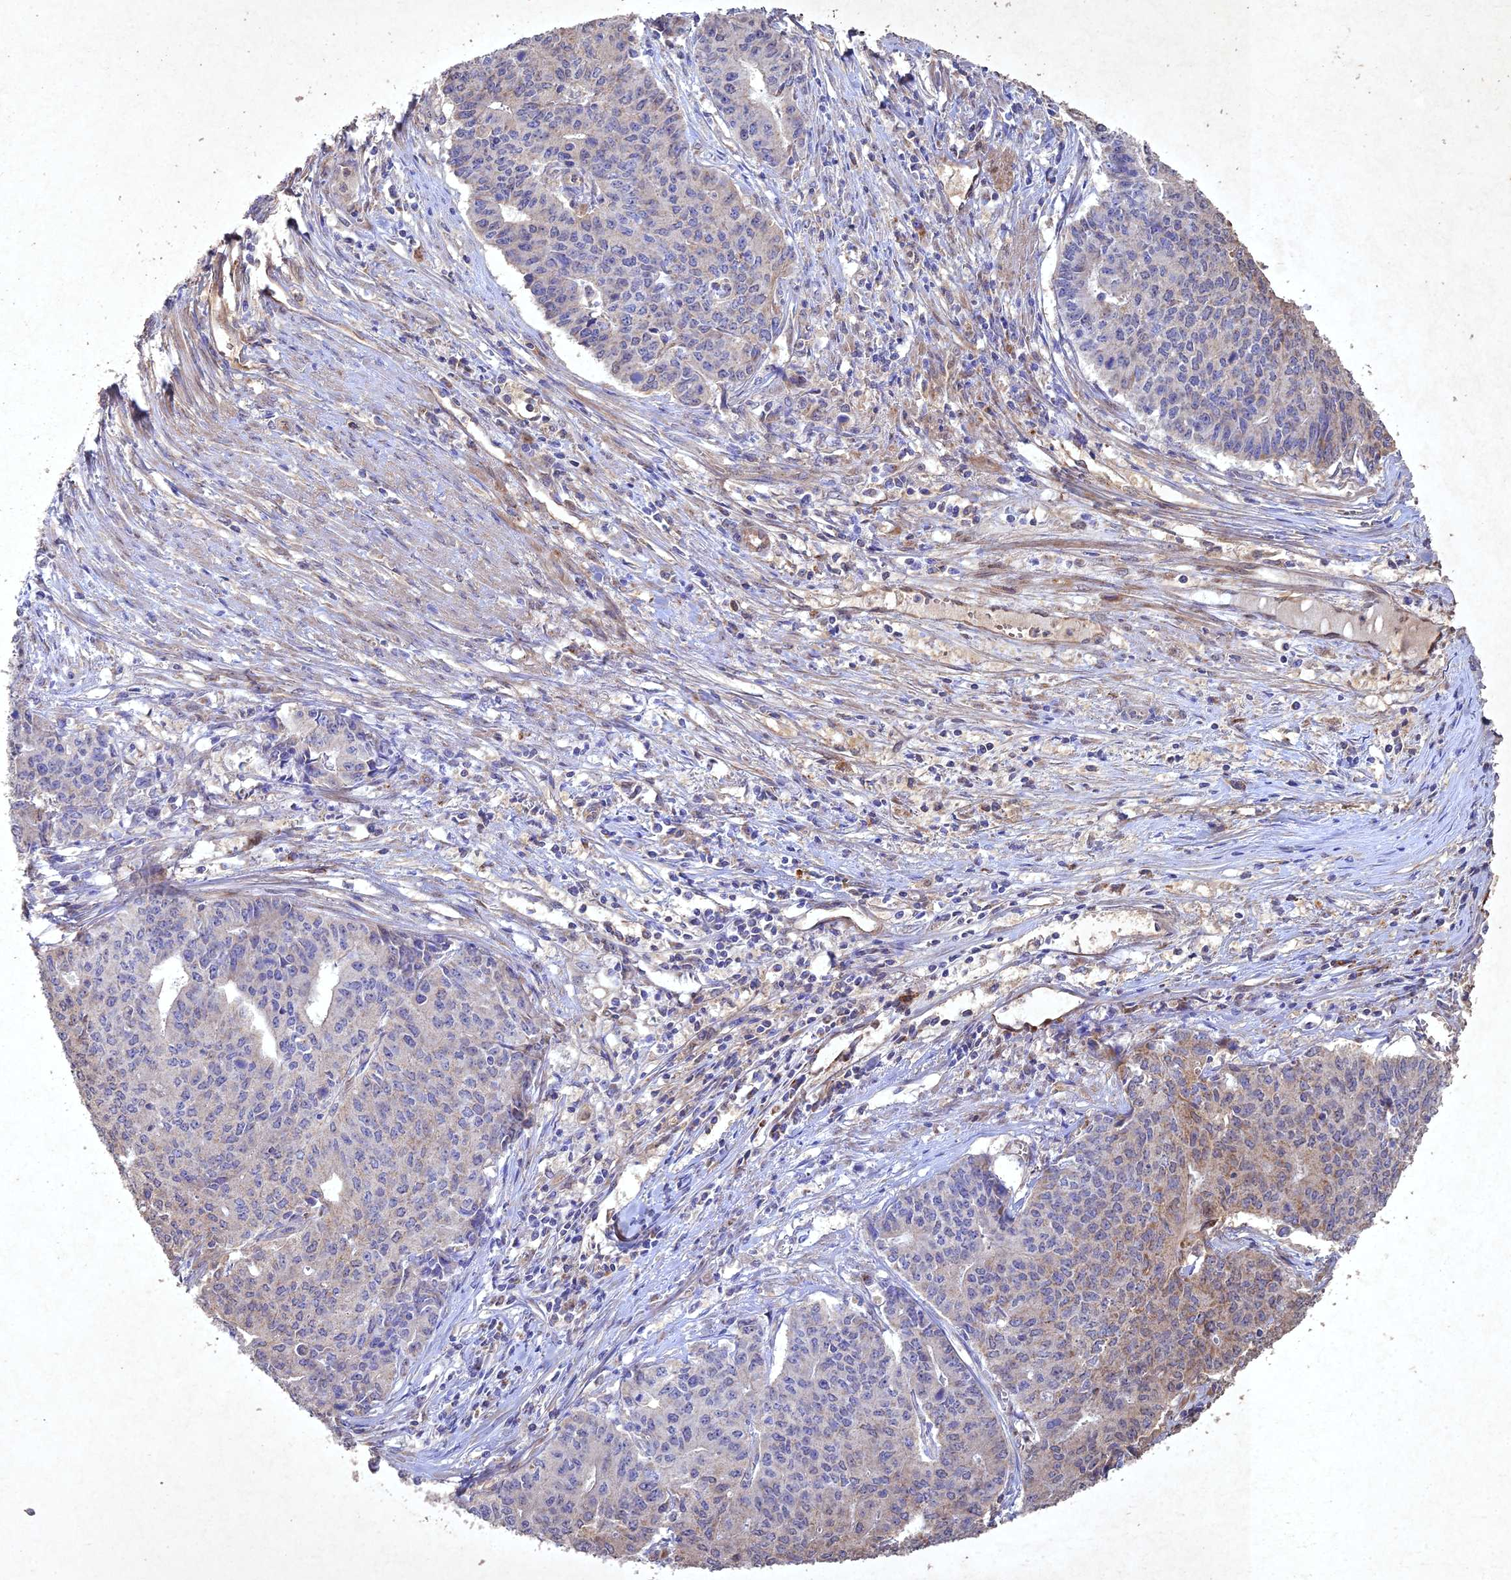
{"staining": {"intensity": "weak", "quantity": "25%-75%", "location": "cytoplasmic/membranous,nuclear"}, "tissue": "endometrial cancer", "cell_type": "Tumor cells", "image_type": "cancer", "snomed": [{"axis": "morphology", "description": "Adenocarcinoma, NOS"}, {"axis": "topography", "description": "Endometrium"}], "caption": "High-magnification brightfield microscopy of adenocarcinoma (endometrial) stained with DAB (3,3'-diaminobenzidine) (brown) and counterstained with hematoxylin (blue). tumor cells exhibit weak cytoplasmic/membranous and nuclear expression is identified in approximately25%-75% of cells. (DAB = brown stain, brightfield microscopy at high magnification).", "gene": "NDUFV1", "patient": {"sex": "female", "age": 59}}